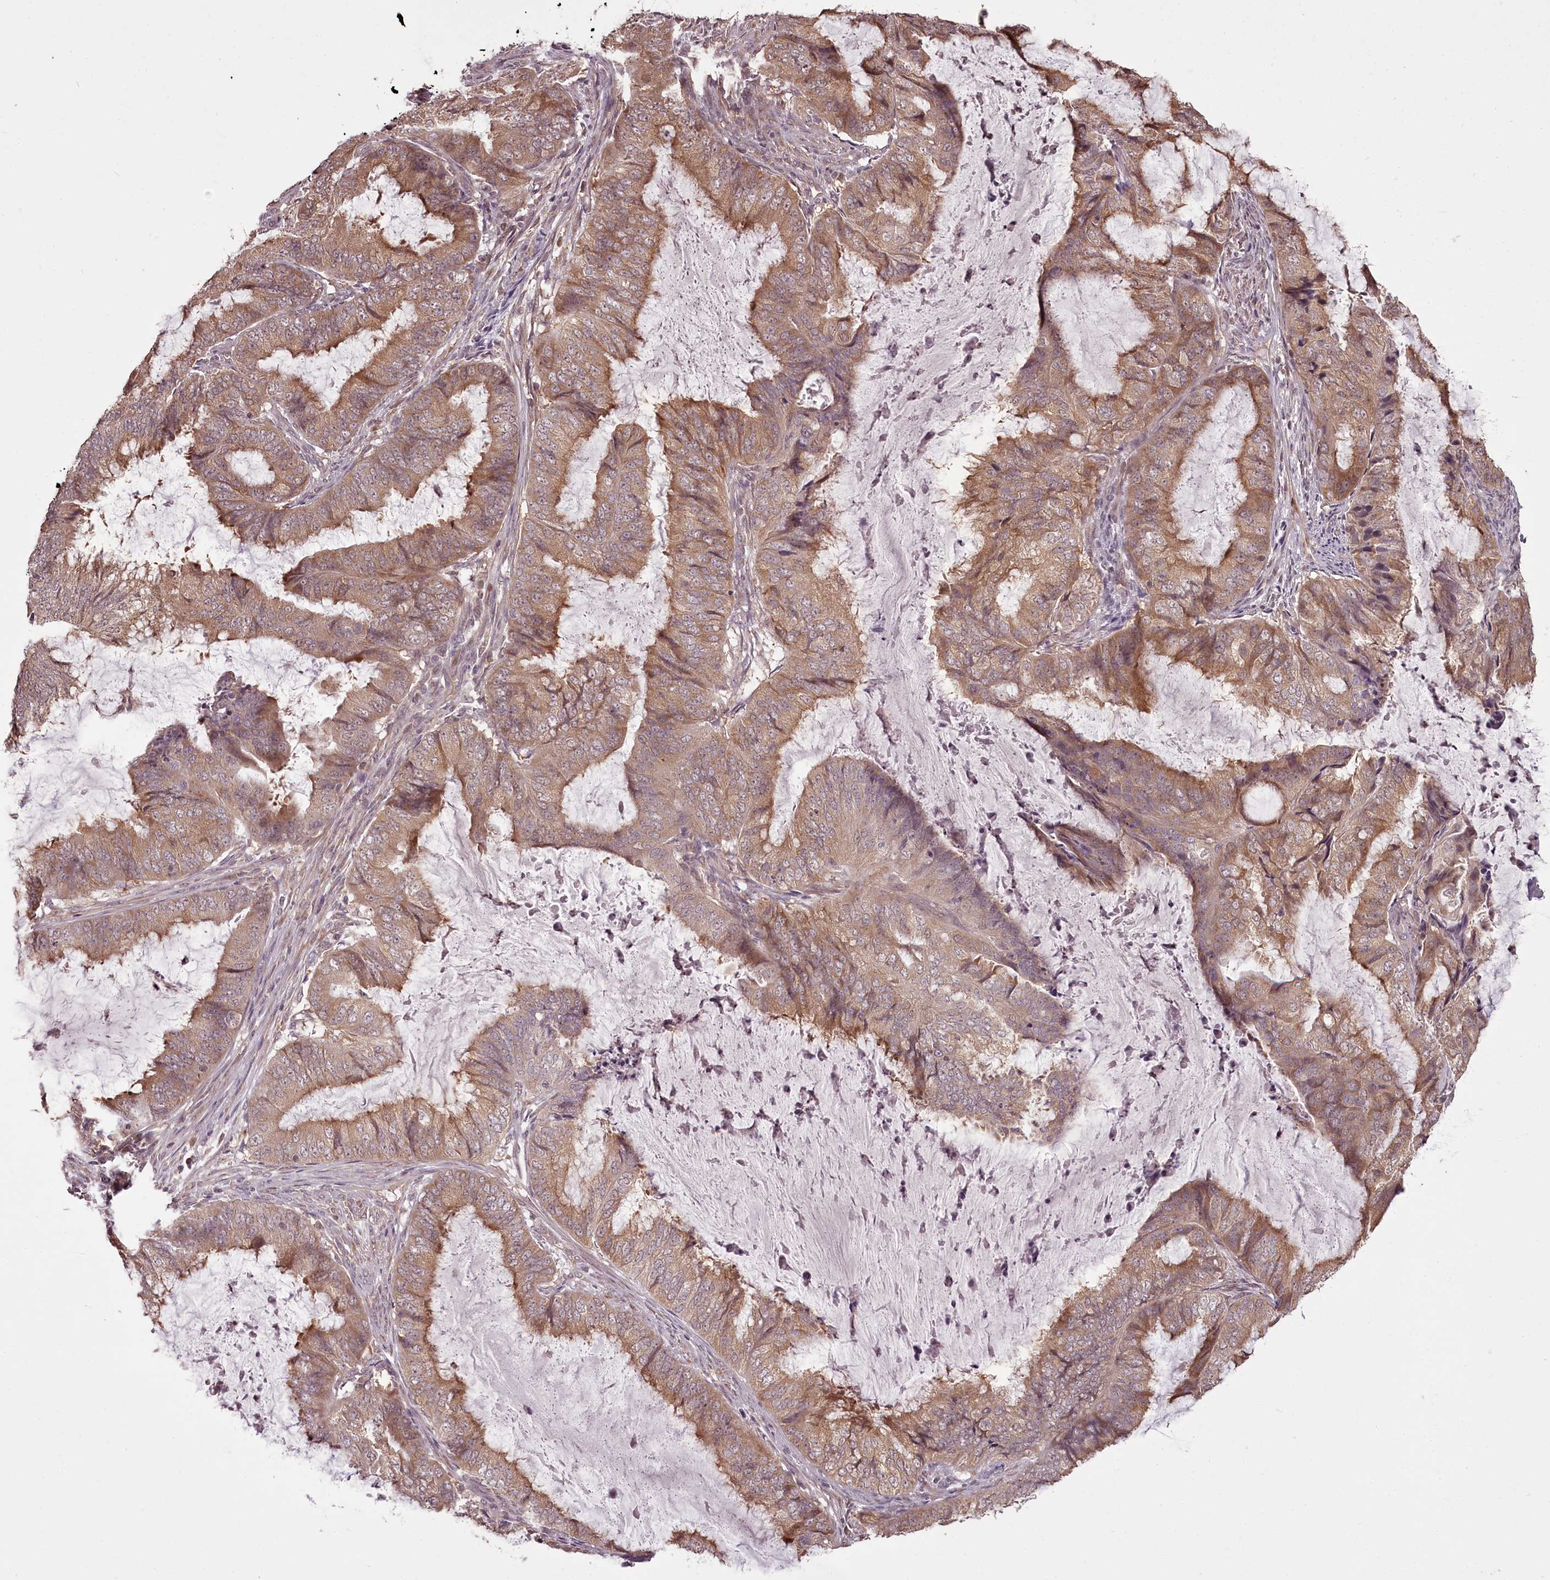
{"staining": {"intensity": "weak", "quantity": ">75%", "location": "cytoplasmic/membranous"}, "tissue": "endometrial cancer", "cell_type": "Tumor cells", "image_type": "cancer", "snomed": [{"axis": "morphology", "description": "Adenocarcinoma, NOS"}, {"axis": "topography", "description": "Endometrium"}], "caption": "A histopathology image of human endometrial cancer (adenocarcinoma) stained for a protein displays weak cytoplasmic/membranous brown staining in tumor cells. The staining was performed using DAB, with brown indicating positive protein expression. Nuclei are stained blue with hematoxylin.", "gene": "CCDC92", "patient": {"sex": "female", "age": 81}}